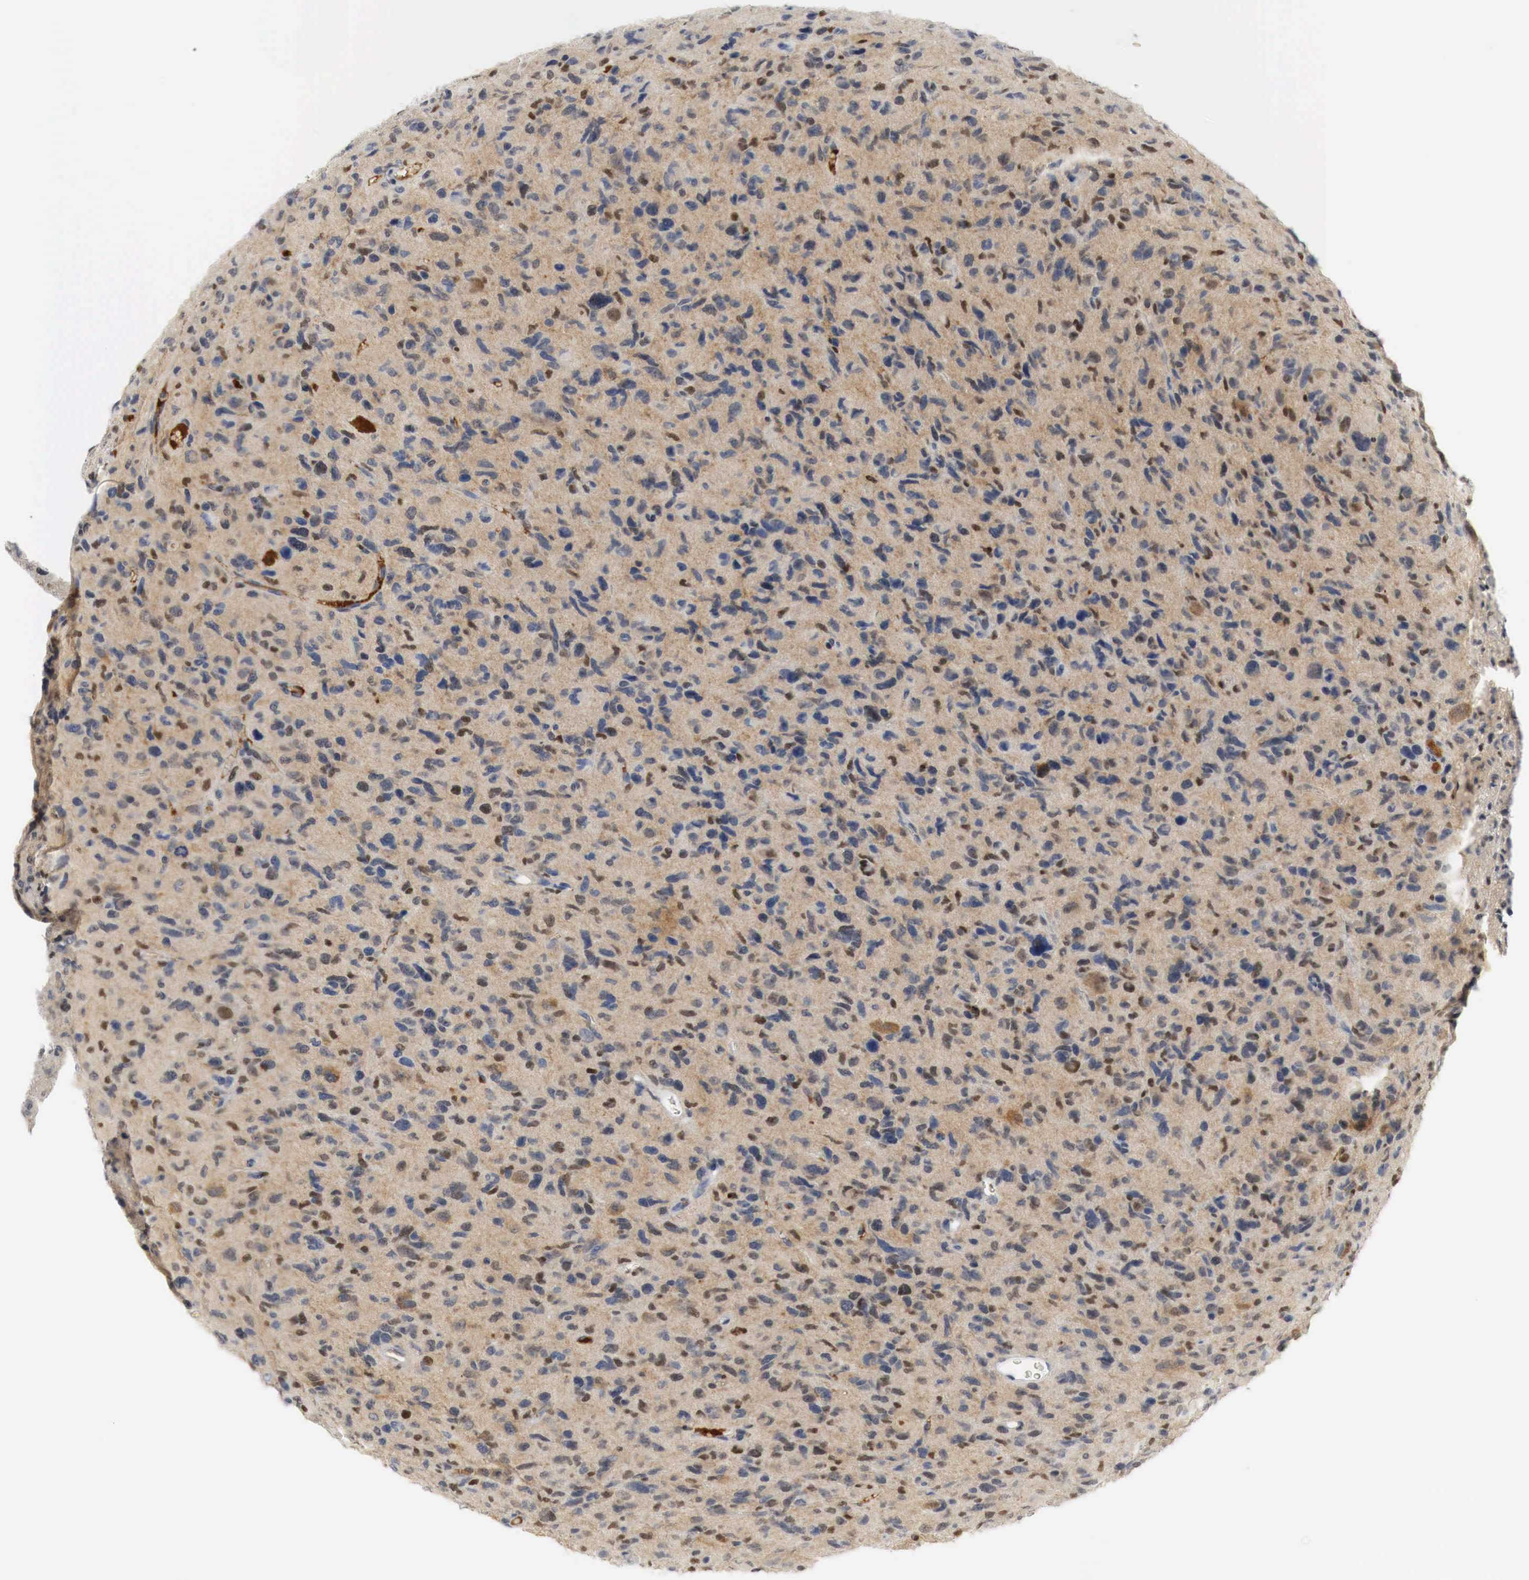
{"staining": {"intensity": "moderate", "quantity": "25%-75%", "location": "cytoplasmic/membranous,nuclear"}, "tissue": "glioma", "cell_type": "Tumor cells", "image_type": "cancer", "snomed": [{"axis": "morphology", "description": "Glioma, malignant, High grade"}, {"axis": "topography", "description": "Brain"}], "caption": "Human malignant glioma (high-grade) stained with a brown dye shows moderate cytoplasmic/membranous and nuclear positive staining in about 25%-75% of tumor cells.", "gene": "MYC", "patient": {"sex": "female", "age": 60}}